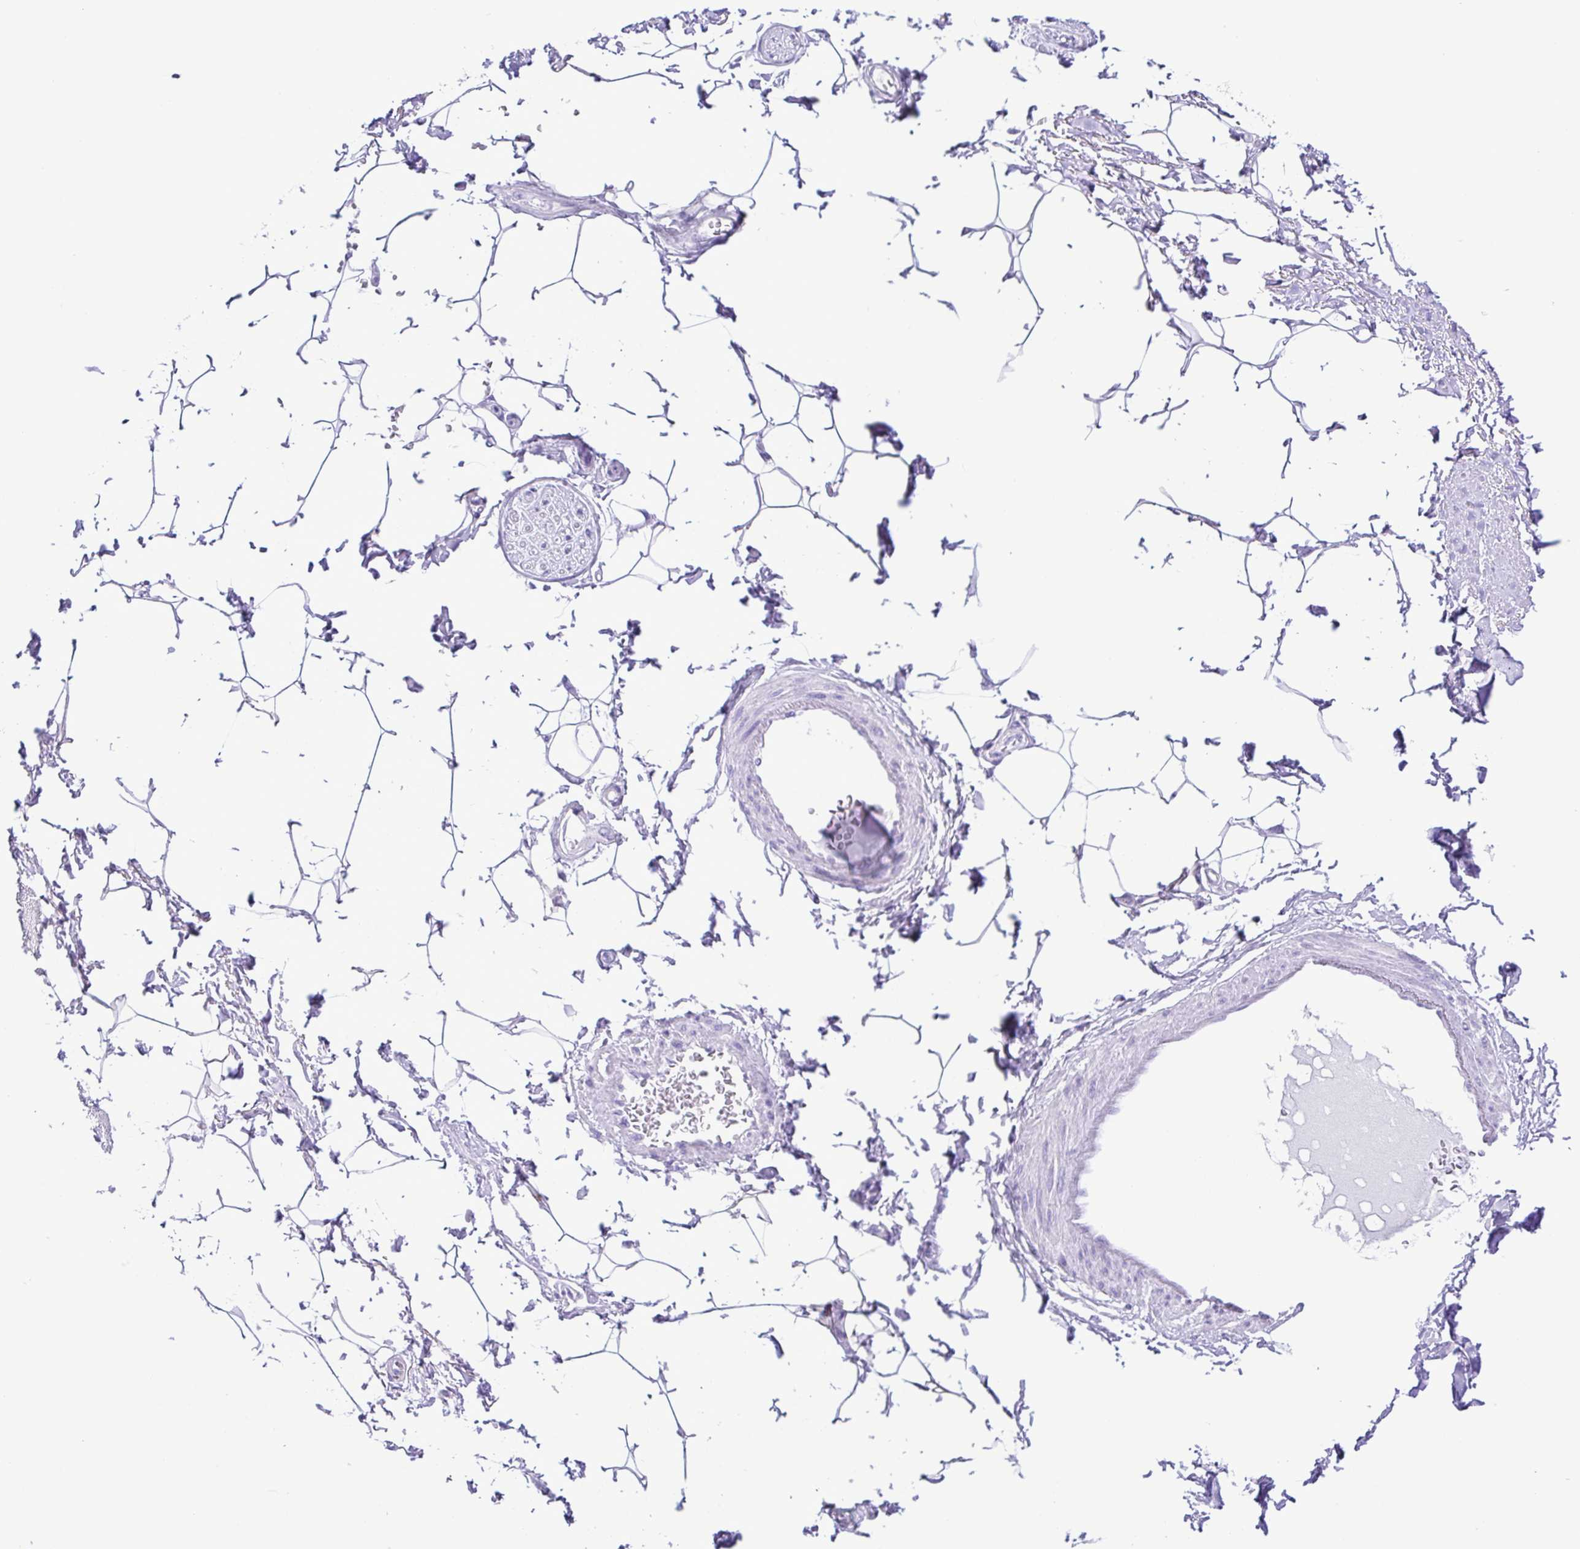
{"staining": {"intensity": "negative", "quantity": "none", "location": "none"}, "tissue": "adipose tissue", "cell_type": "Adipocytes", "image_type": "normal", "snomed": [{"axis": "morphology", "description": "Normal tissue, NOS"}, {"axis": "topography", "description": "Peripheral nerve tissue"}], "caption": "IHC histopathology image of normal adipose tissue: human adipose tissue stained with DAB (3,3'-diaminobenzidine) exhibits no significant protein expression in adipocytes. (DAB immunohistochemistry (IHC) with hematoxylin counter stain).", "gene": "ERP27", "patient": {"sex": "male", "age": 51}}